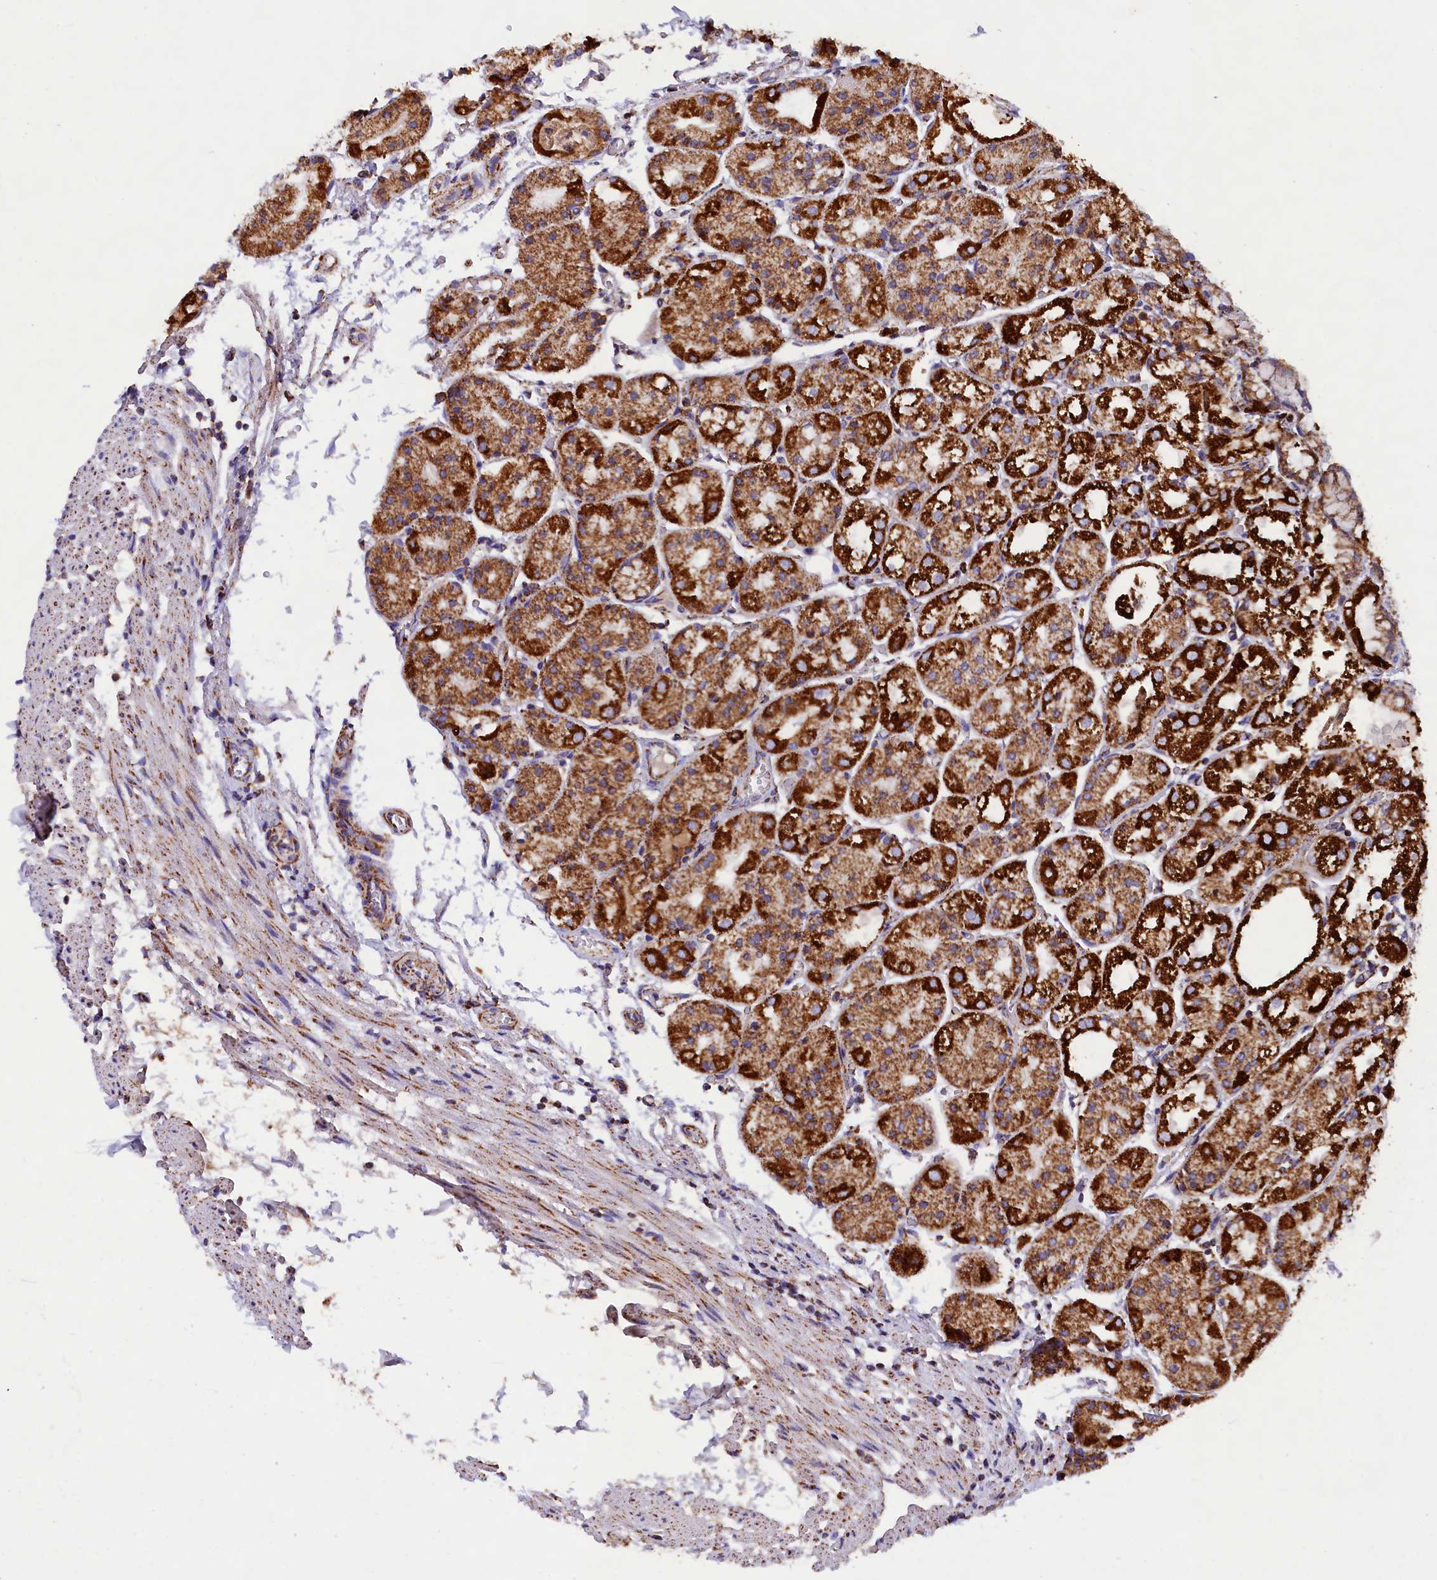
{"staining": {"intensity": "strong", "quantity": ">75%", "location": "cytoplasmic/membranous"}, "tissue": "stomach", "cell_type": "Glandular cells", "image_type": "normal", "snomed": [{"axis": "morphology", "description": "Normal tissue, NOS"}, {"axis": "topography", "description": "Stomach, upper"}], "caption": "High-power microscopy captured an immunohistochemistry (IHC) histopathology image of benign stomach, revealing strong cytoplasmic/membranous expression in about >75% of glandular cells.", "gene": "SLC39A3", "patient": {"sex": "male", "age": 72}}